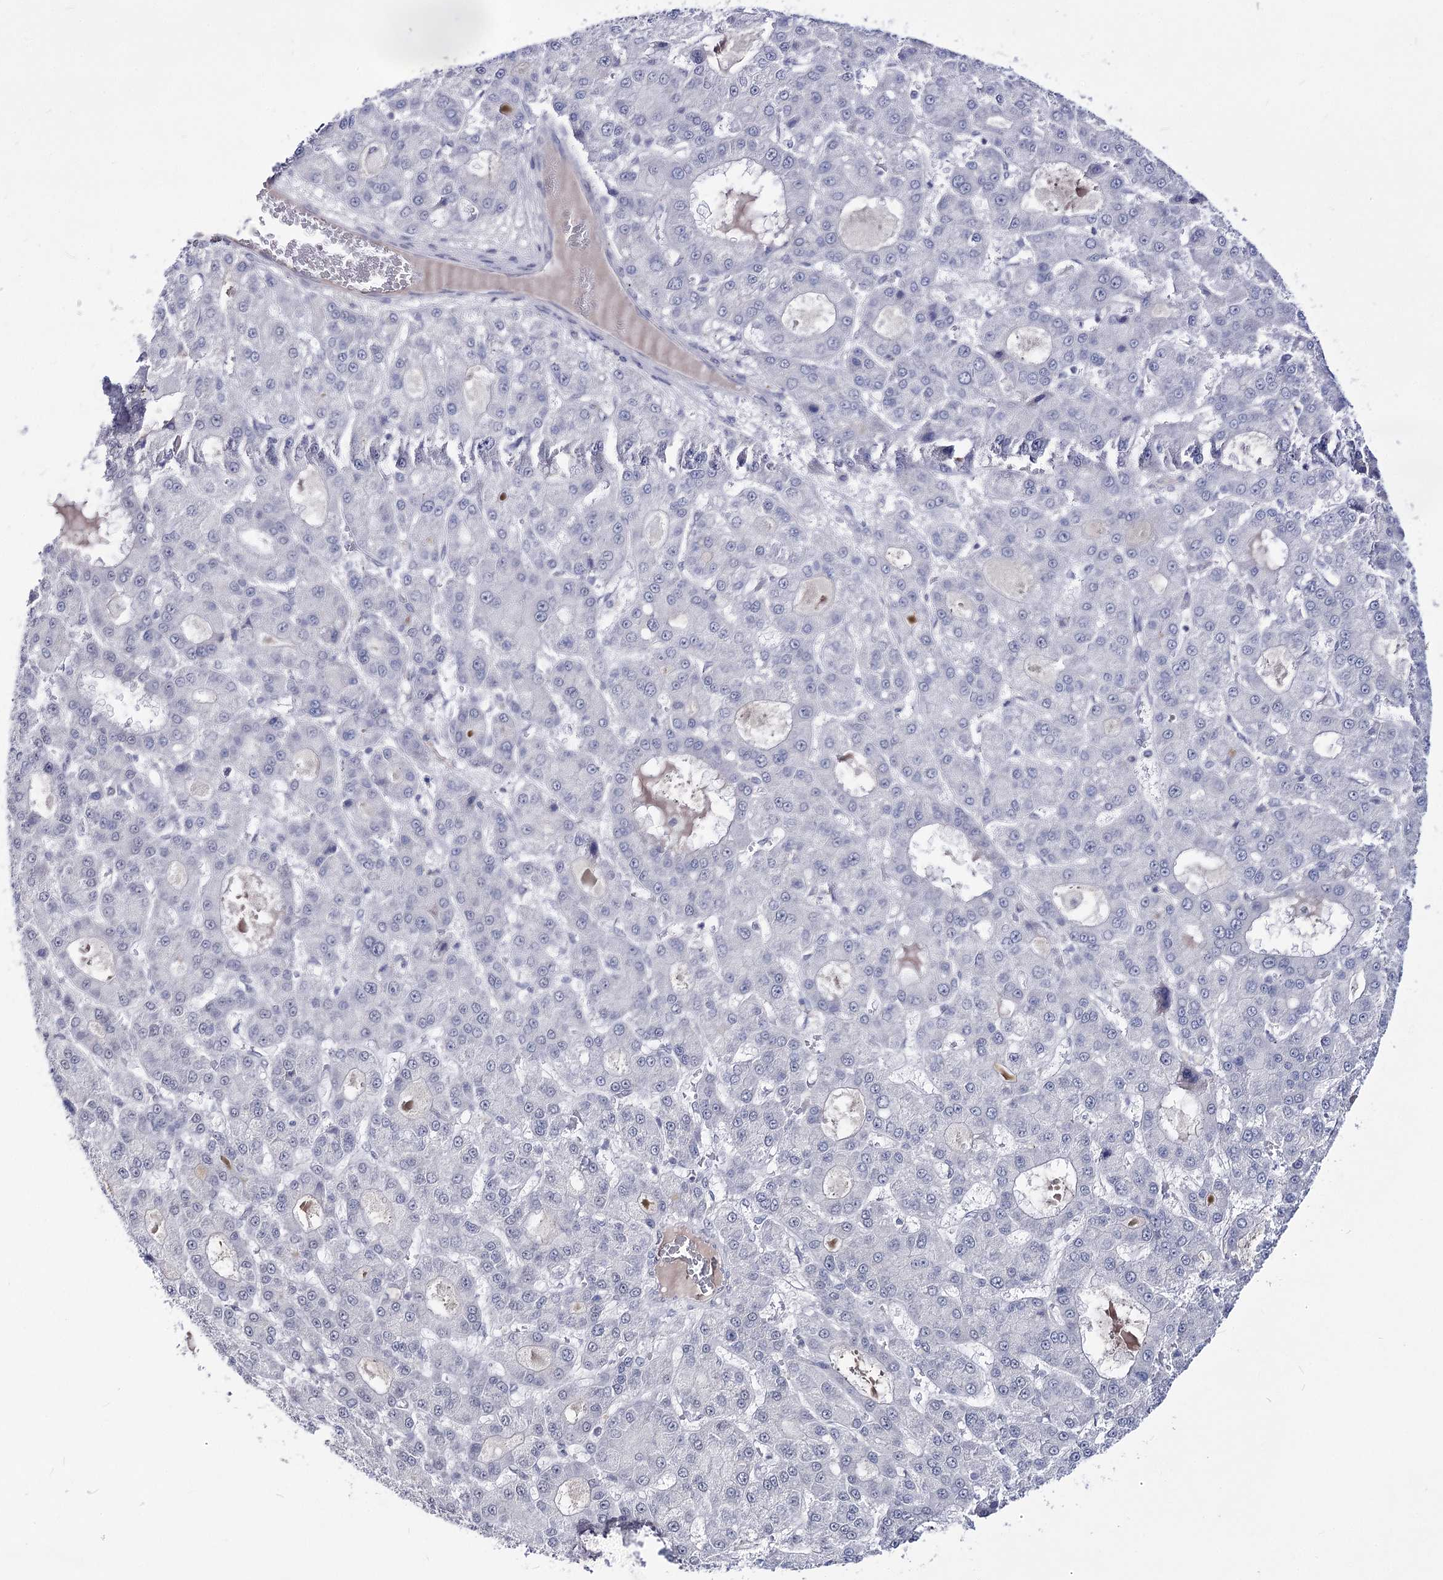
{"staining": {"intensity": "negative", "quantity": "none", "location": "none"}, "tissue": "liver cancer", "cell_type": "Tumor cells", "image_type": "cancer", "snomed": [{"axis": "morphology", "description": "Carcinoma, Hepatocellular, NOS"}, {"axis": "topography", "description": "Liver"}], "caption": "Liver hepatocellular carcinoma was stained to show a protein in brown. There is no significant positivity in tumor cells.", "gene": "ATP10B", "patient": {"sex": "male", "age": 70}}